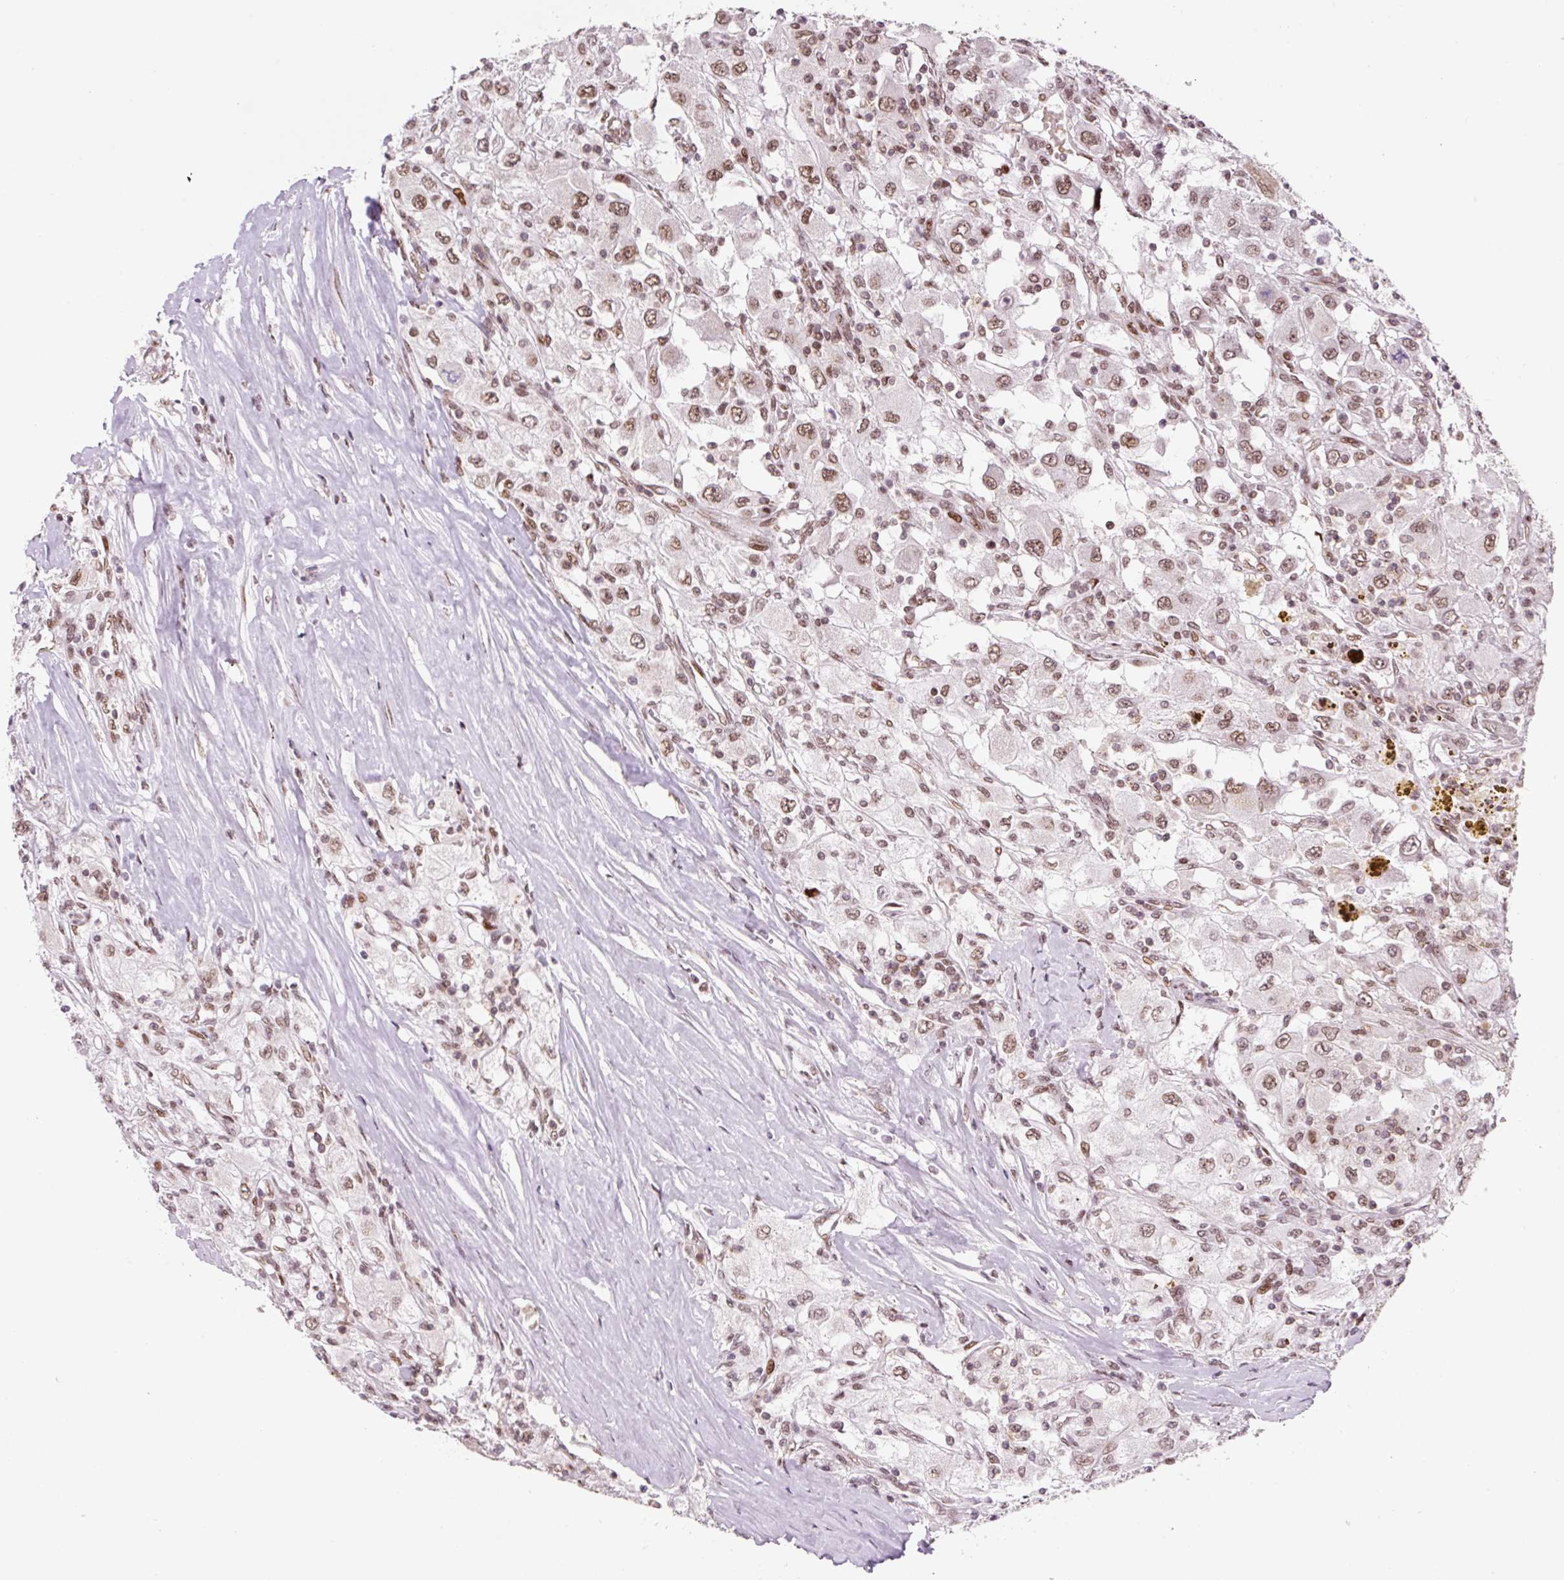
{"staining": {"intensity": "moderate", "quantity": ">75%", "location": "nuclear"}, "tissue": "renal cancer", "cell_type": "Tumor cells", "image_type": "cancer", "snomed": [{"axis": "morphology", "description": "Adenocarcinoma, NOS"}, {"axis": "topography", "description": "Kidney"}], "caption": "Tumor cells demonstrate medium levels of moderate nuclear expression in about >75% of cells in renal cancer. (Stains: DAB (3,3'-diaminobenzidine) in brown, nuclei in blue, Microscopy: brightfield microscopy at high magnification).", "gene": "CCNL2", "patient": {"sex": "female", "age": 67}}